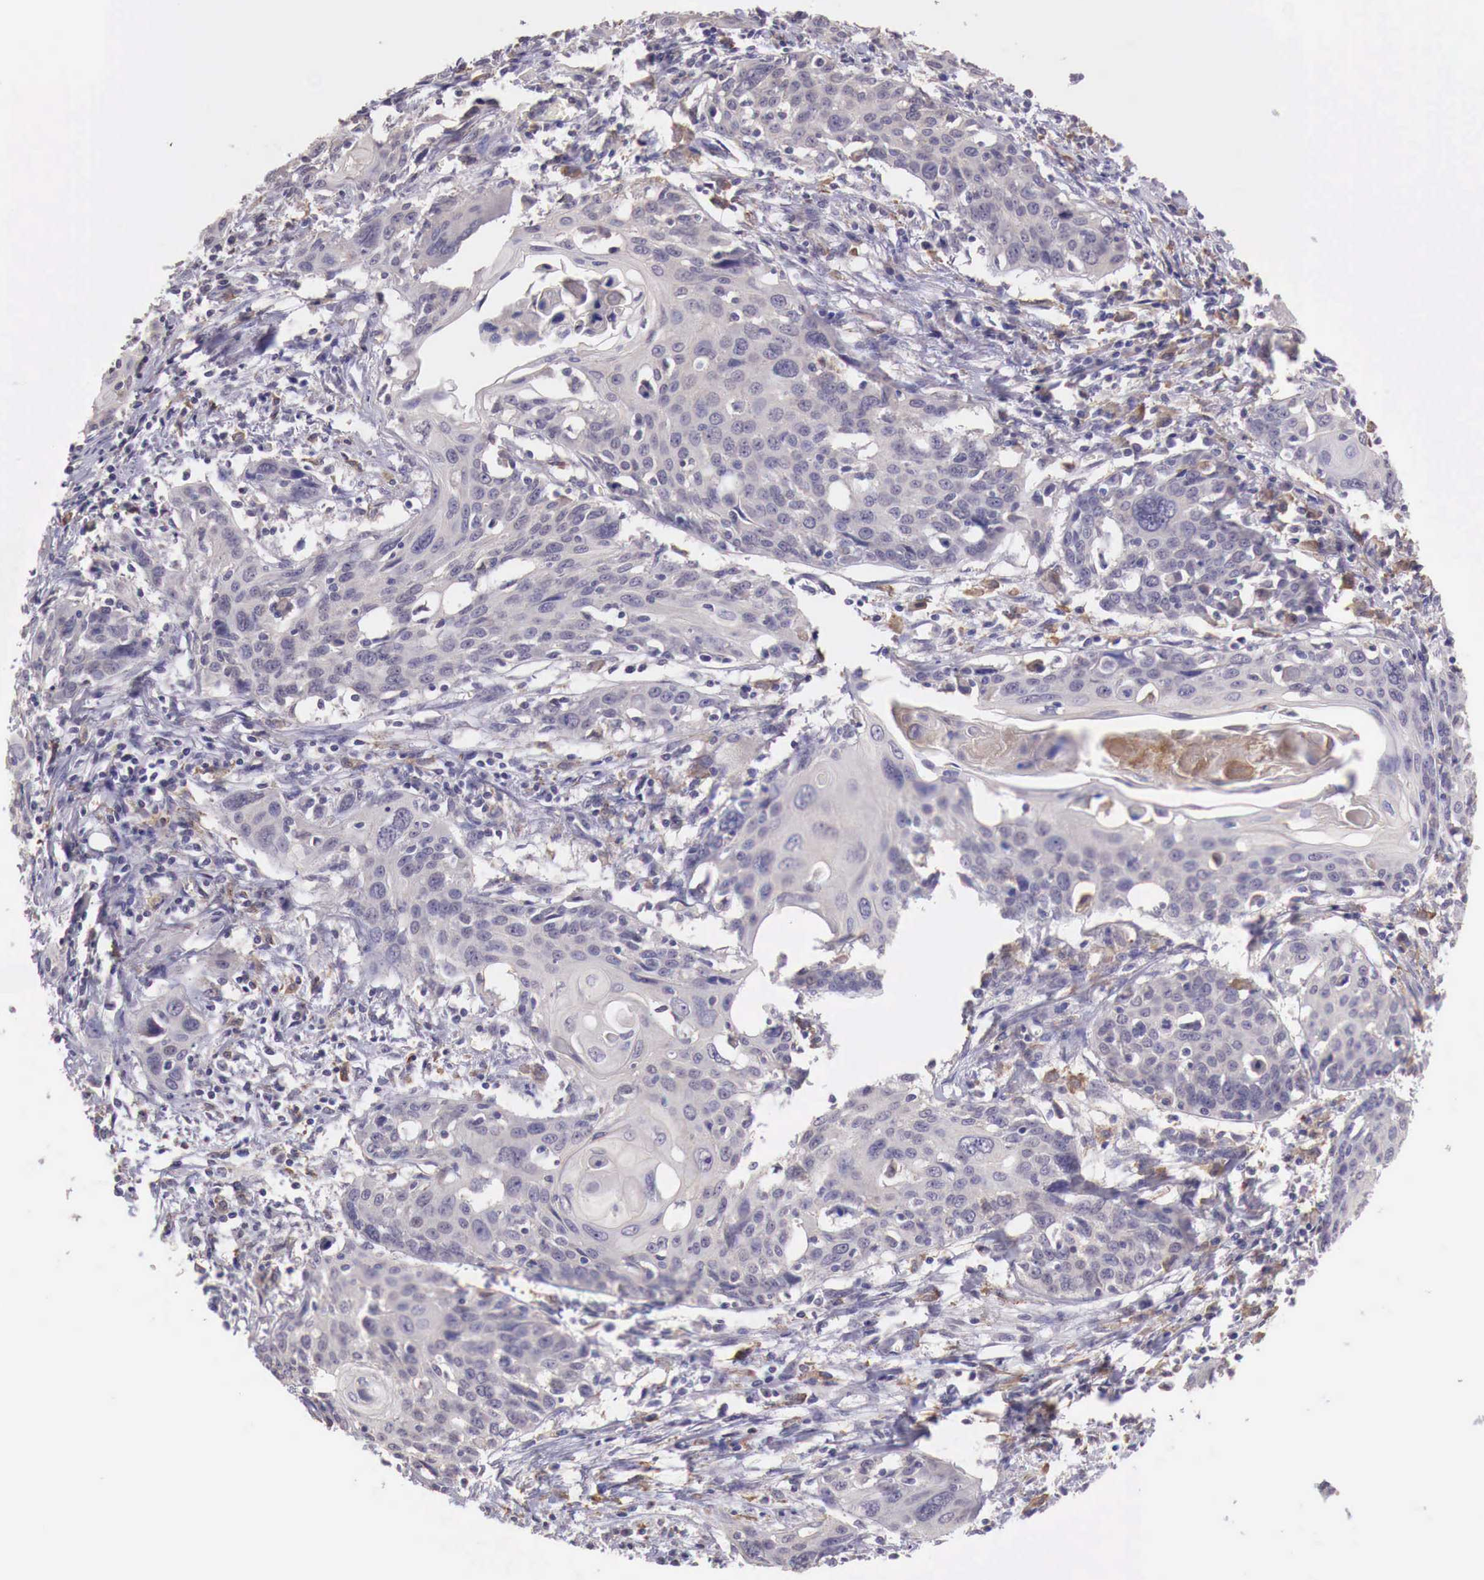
{"staining": {"intensity": "weak", "quantity": "<25%", "location": "cytoplasmic/membranous"}, "tissue": "cervical cancer", "cell_type": "Tumor cells", "image_type": "cancer", "snomed": [{"axis": "morphology", "description": "Squamous cell carcinoma, NOS"}, {"axis": "topography", "description": "Cervix"}], "caption": "Immunohistochemical staining of squamous cell carcinoma (cervical) reveals no significant expression in tumor cells.", "gene": "CHRDL1", "patient": {"sex": "female", "age": 54}}